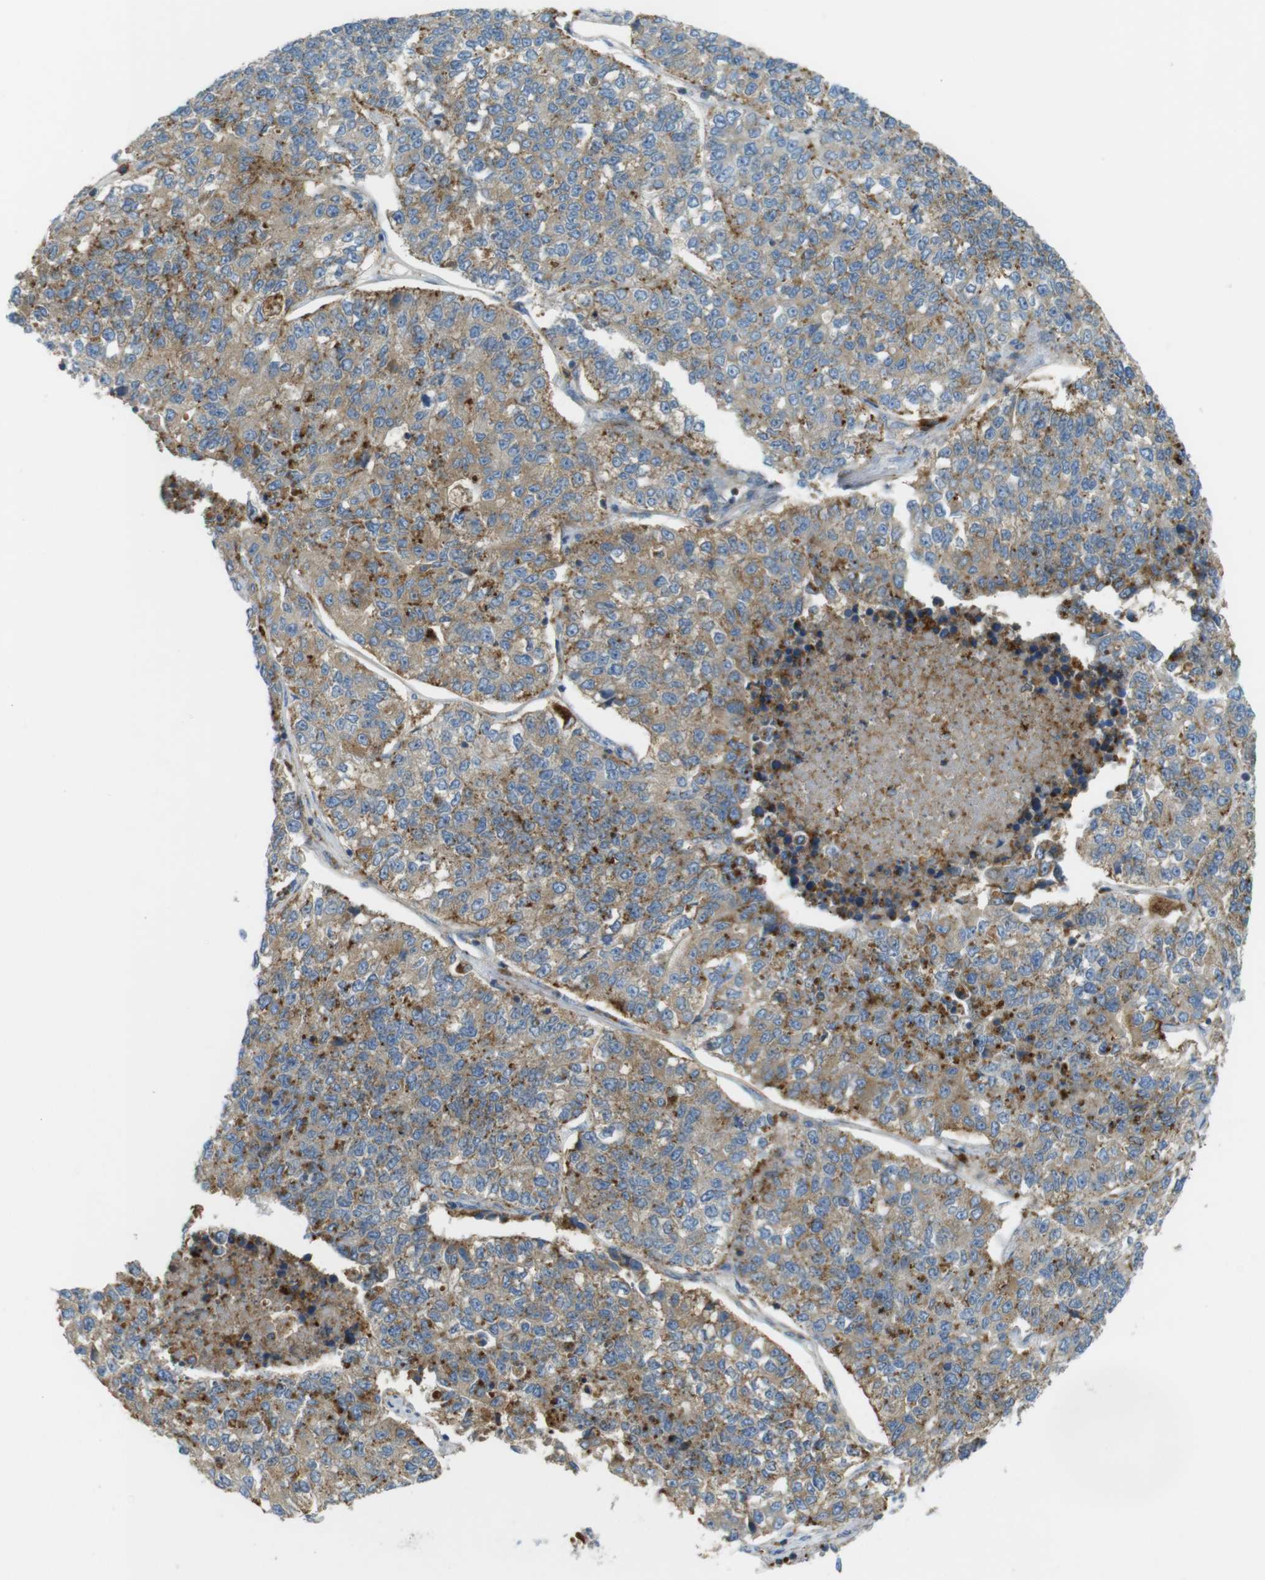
{"staining": {"intensity": "moderate", "quantity": ">75%", "location": "cytoplasmic/membranous"}, "tissue": "lung cancer", "cell_type": "Tumor cells", "image_type": "cancer", "snomed": [{"axis": "morphology", "description": "Adenocarcinoma, NOS"}, {"axis": "topography", "description": "Lung"}], "caption": "The photomicrograph shows immunohistochemical staining of lung adenocarcinoma. There is moderate cytoplasmic/membranous staining is present in about >75% of tumor cells. The protein is stained brown, and the nuclei are stained in blue (DAB (3,3'-diaminobenzidine) IHC with brightfield microscopy, high magnification).", "gene": "LAMP1", "patient": {"sex": "male", "age": 49}}